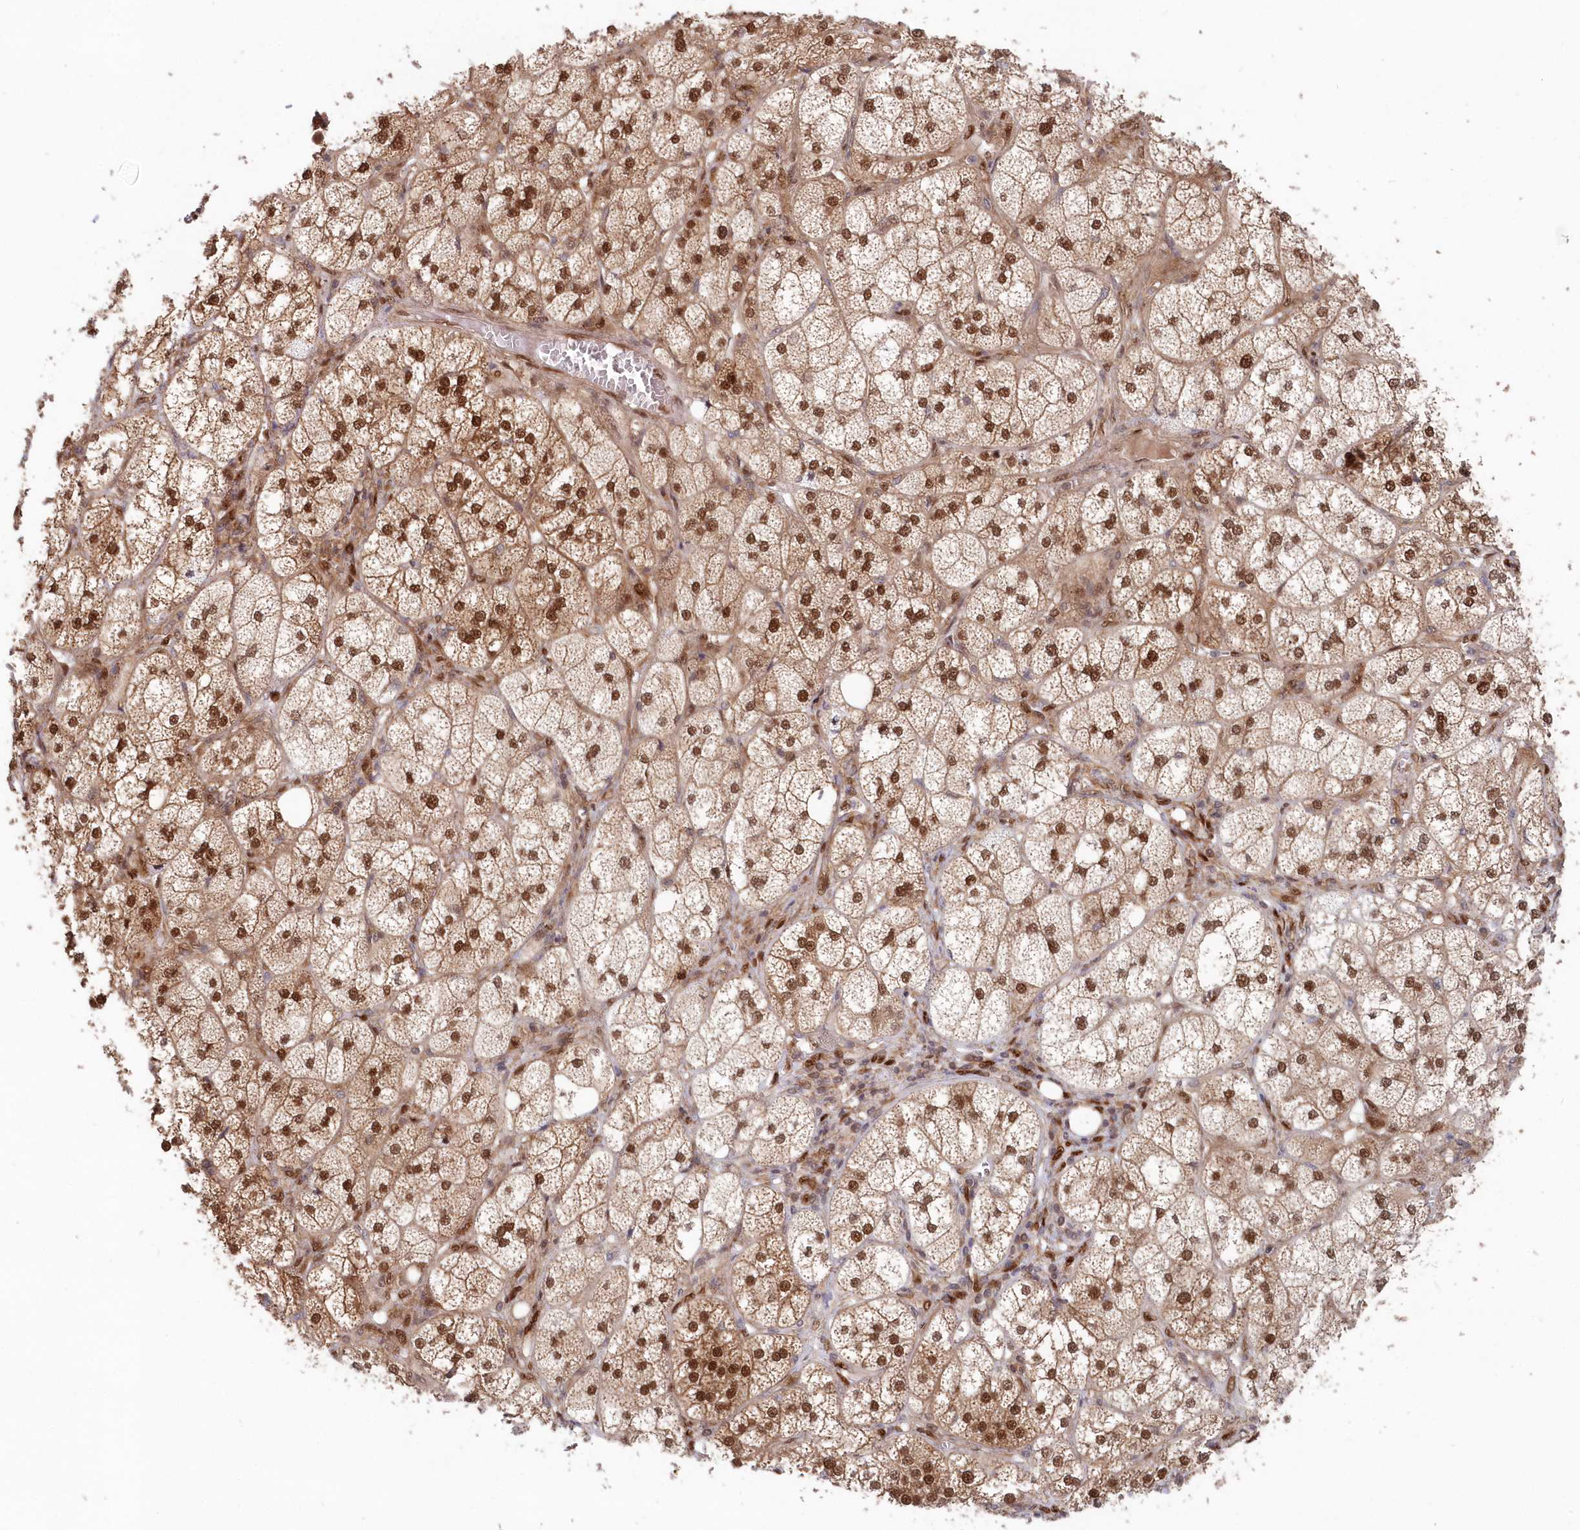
{"staining": {"intensity": "strong", "quantity": ">75%", "location": "cytoplasmic/membranous,nuclear"}, "tissue": "adrenal gland", "cell_type": "Glandular cells", "image_type": "normal", "snomed": [{"axis": "morphology", "description": "Normal tissue, NOS"}, {"axis": "topography", "description": "Adrenal gland"}], "caption": "Immunohistochemical staining of normal adrenal gland reveals strong cytoplasmic/membranous,nuclear protein expression in about >75% of glandular cells. The protein of interest is shown in brown color, while the nuclei are stained blue.", "gene": "ABHD14B", "patient": {"sex": "female", "age": 61}}